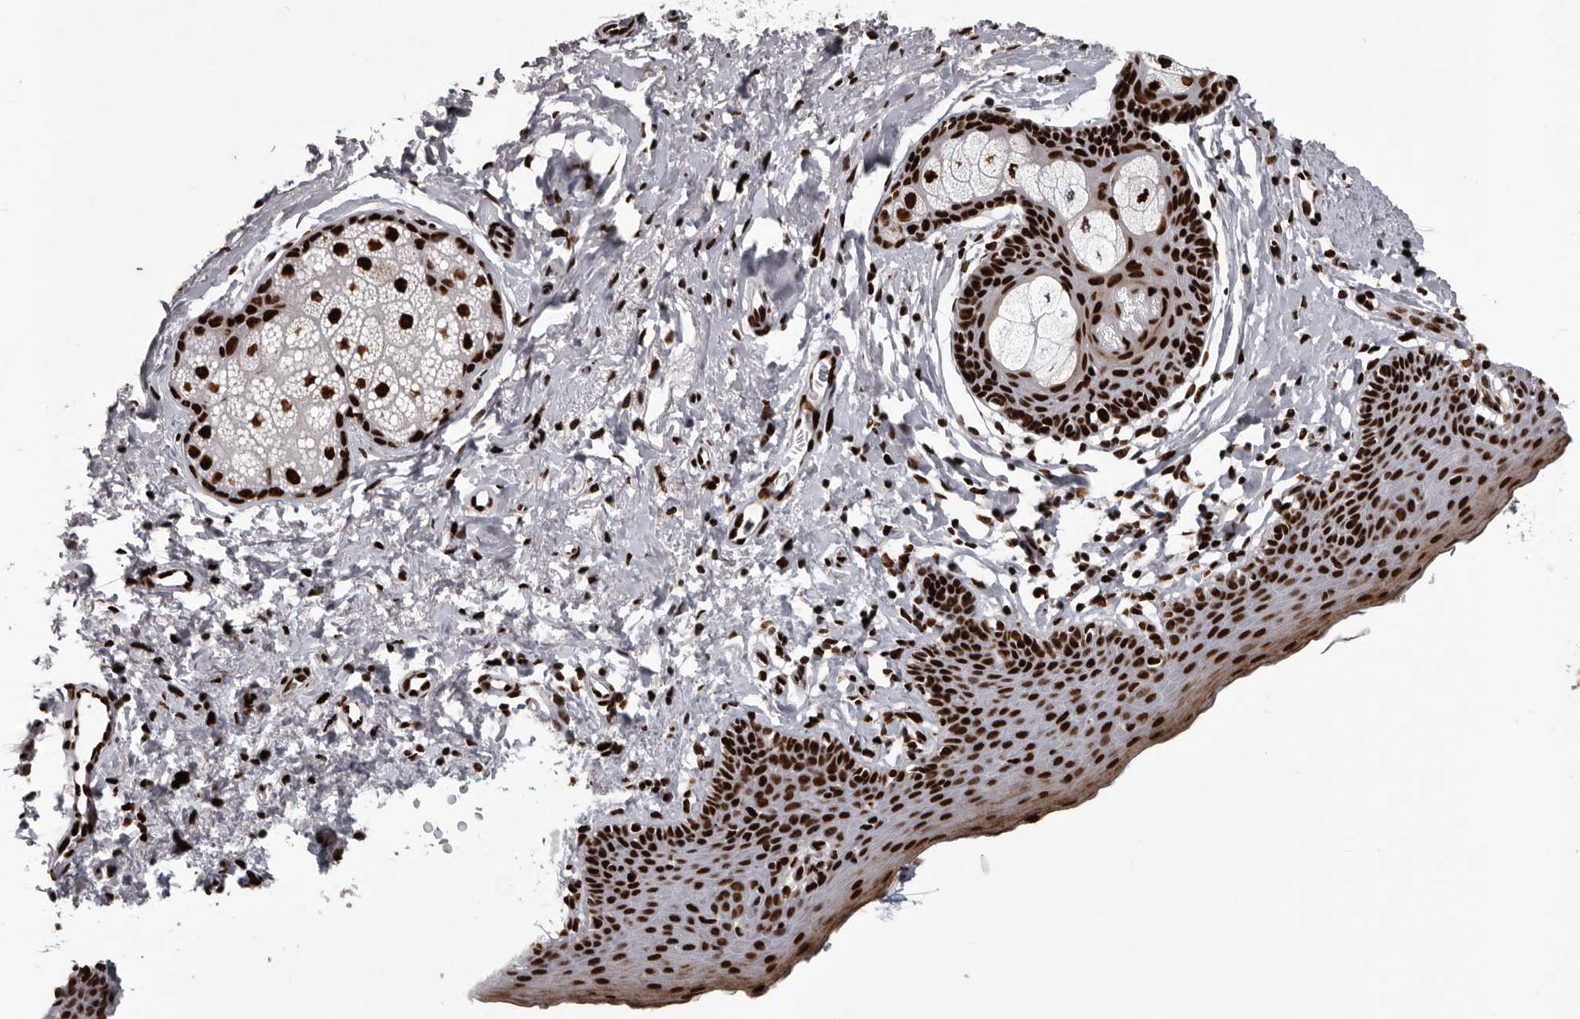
{"staining": {"intensity": "strong", "quantity": ">75%", "location": "nuclear"}, "tissue": "skin", "cell_type": "Epidermal cells", "image_type": "normal", "snomed": [{"axis": "morphology", "description": "Normal tissue, NOS"}, {"axis": "topography", "description": "Vulva"}], "caption": "Skin stained with immunohistochemistry (IHC) displays strong nuclear expression in about >75% of epidermal cells. The staining is performed using DAB brown chromogen to label protein expression. The nuclei are counter-stained blue using hematoxylin.", "gene": "NUMA1", "patient": {"sex": "female", "age": 66}}